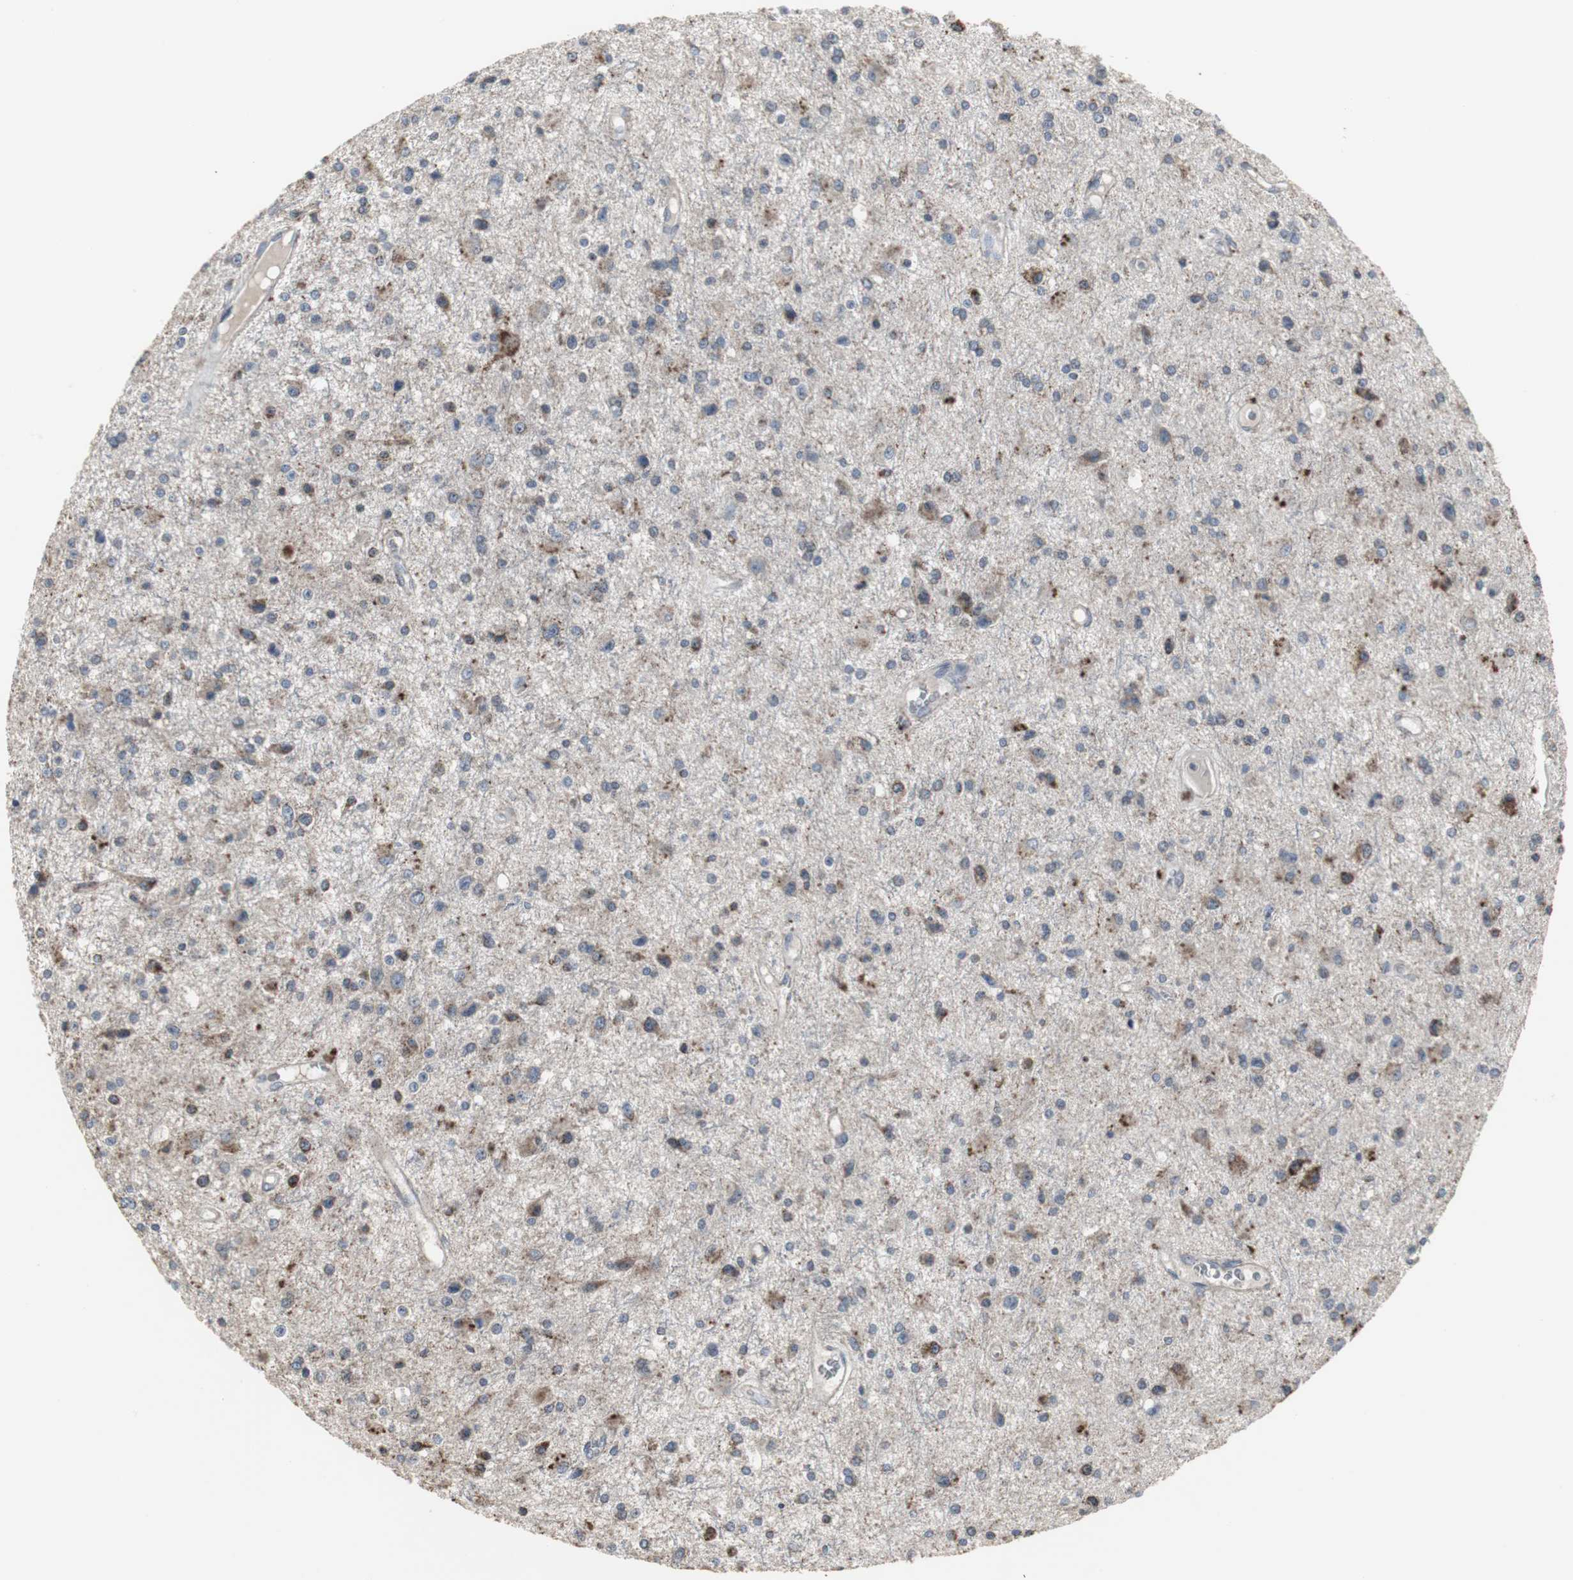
{"staining": {"intensity": "moderate", "quantity": "<25%", "location": "cytoplasmic/membranous"}, "tissue": "glioma", "cell_type": "Tumor cells", "image_type": "cancer", "snomed": [{"axis": "morphology", "description": "Glioma, malignant, Low grade"}, {"axis": "topography", "description": "Brain"}], "caption": "High-magnification brightfield microscopy of glioma stained with DAB (brown) and counterstained with hematoxylin (blue). tumor cells exhibit moderate cytoplasmic/membranous staining is present in approximately<25% of cells. (brown staining indicates protein expression, while blue staining denotes nuclei).", "gene": "ACAA1", "patient": {"sex": "male", "age": 58}}